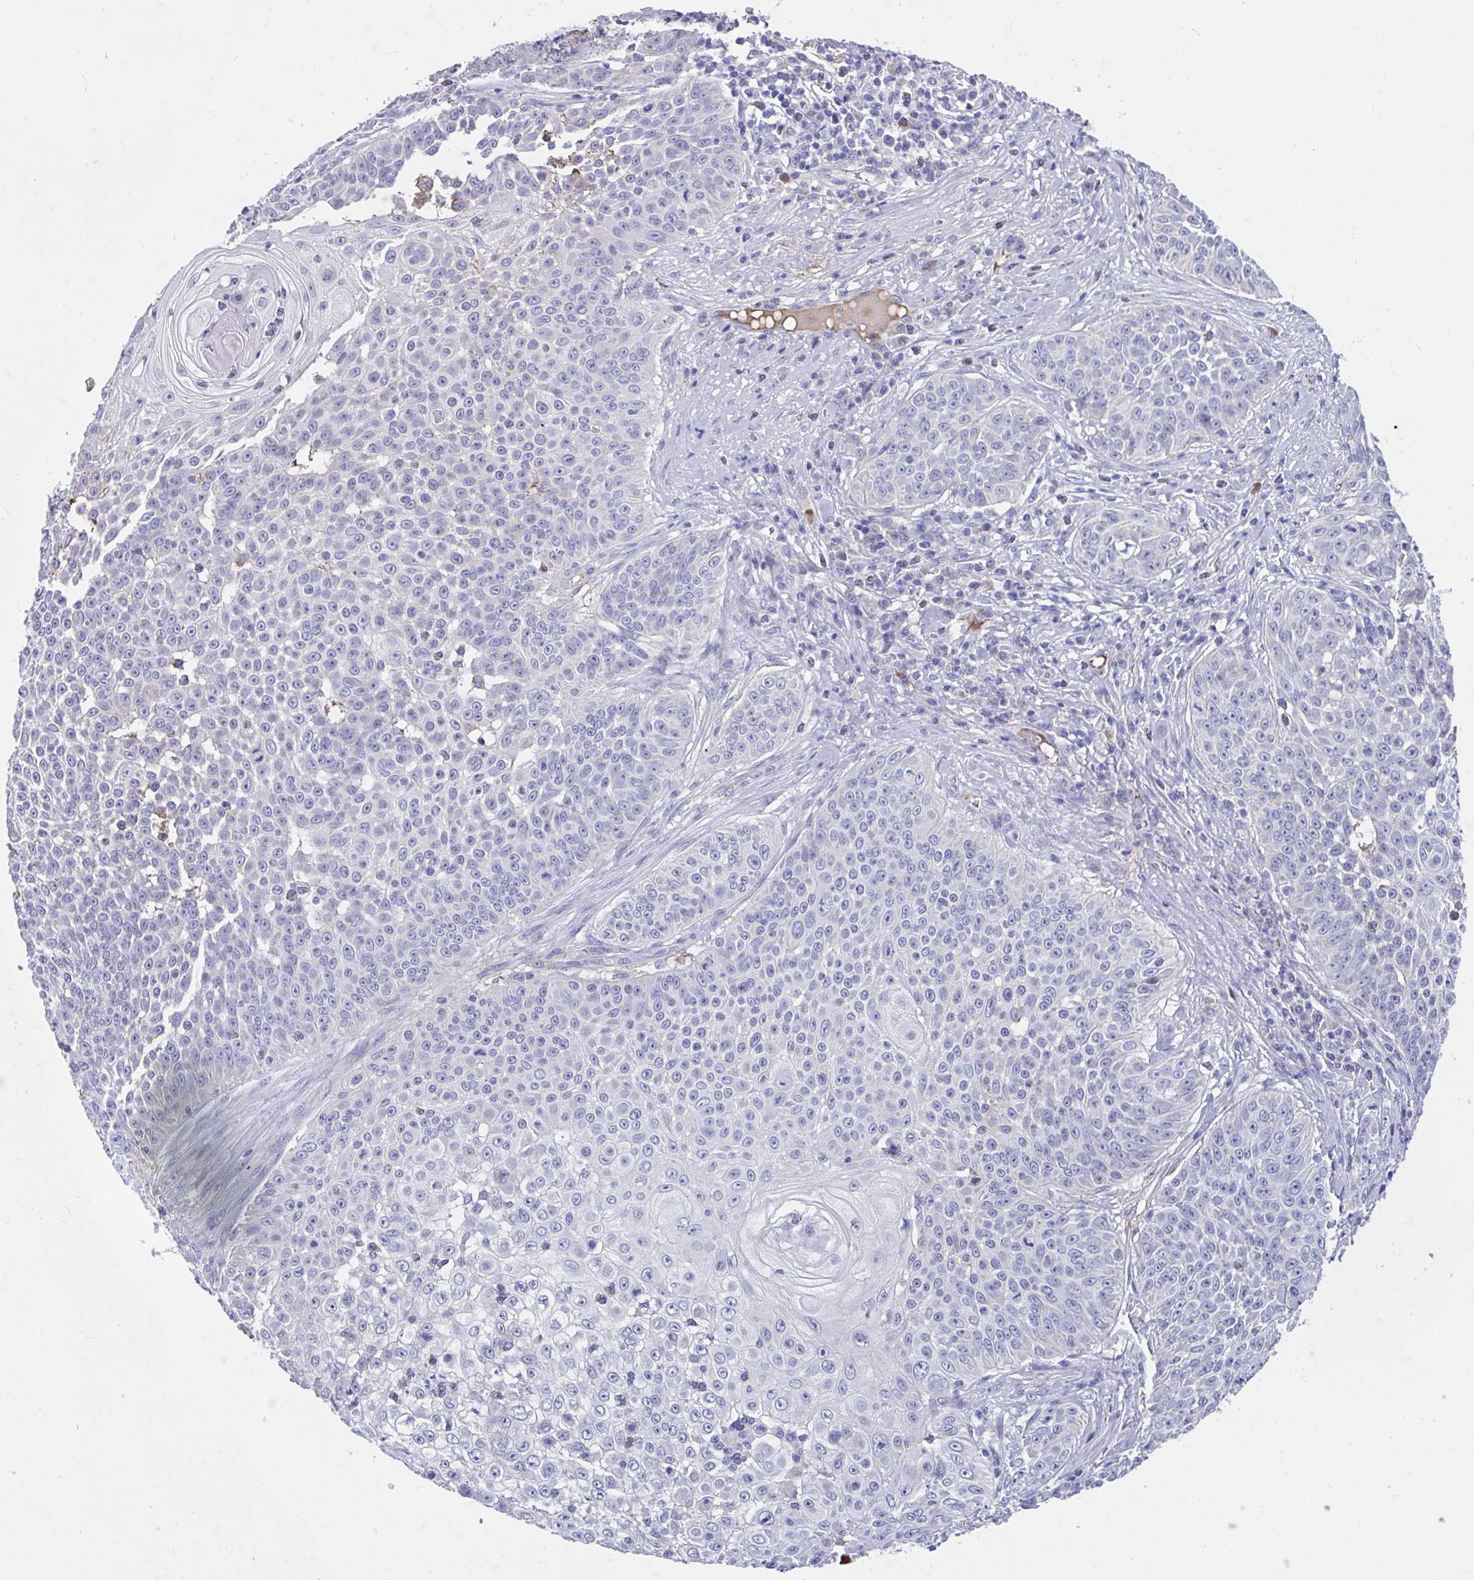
{"staining": {"intensity": "negative", "quantity": "none", "location": "none"}, "tissue": "skin cancer", "cell_type": "Tumor cells", "image_type": "cancer", "snomed": [{"axis": "morphology", "description": "Squamous cell carcinoma, NOS"}, {"axis": "topography", "description": "Skin"}], "caption": "Immunohistochemical staining of human skin cancer shows no significant staining in tumor cells.", "gene": "CCSAP", "patient": {"sex": "male", "age": 24}}